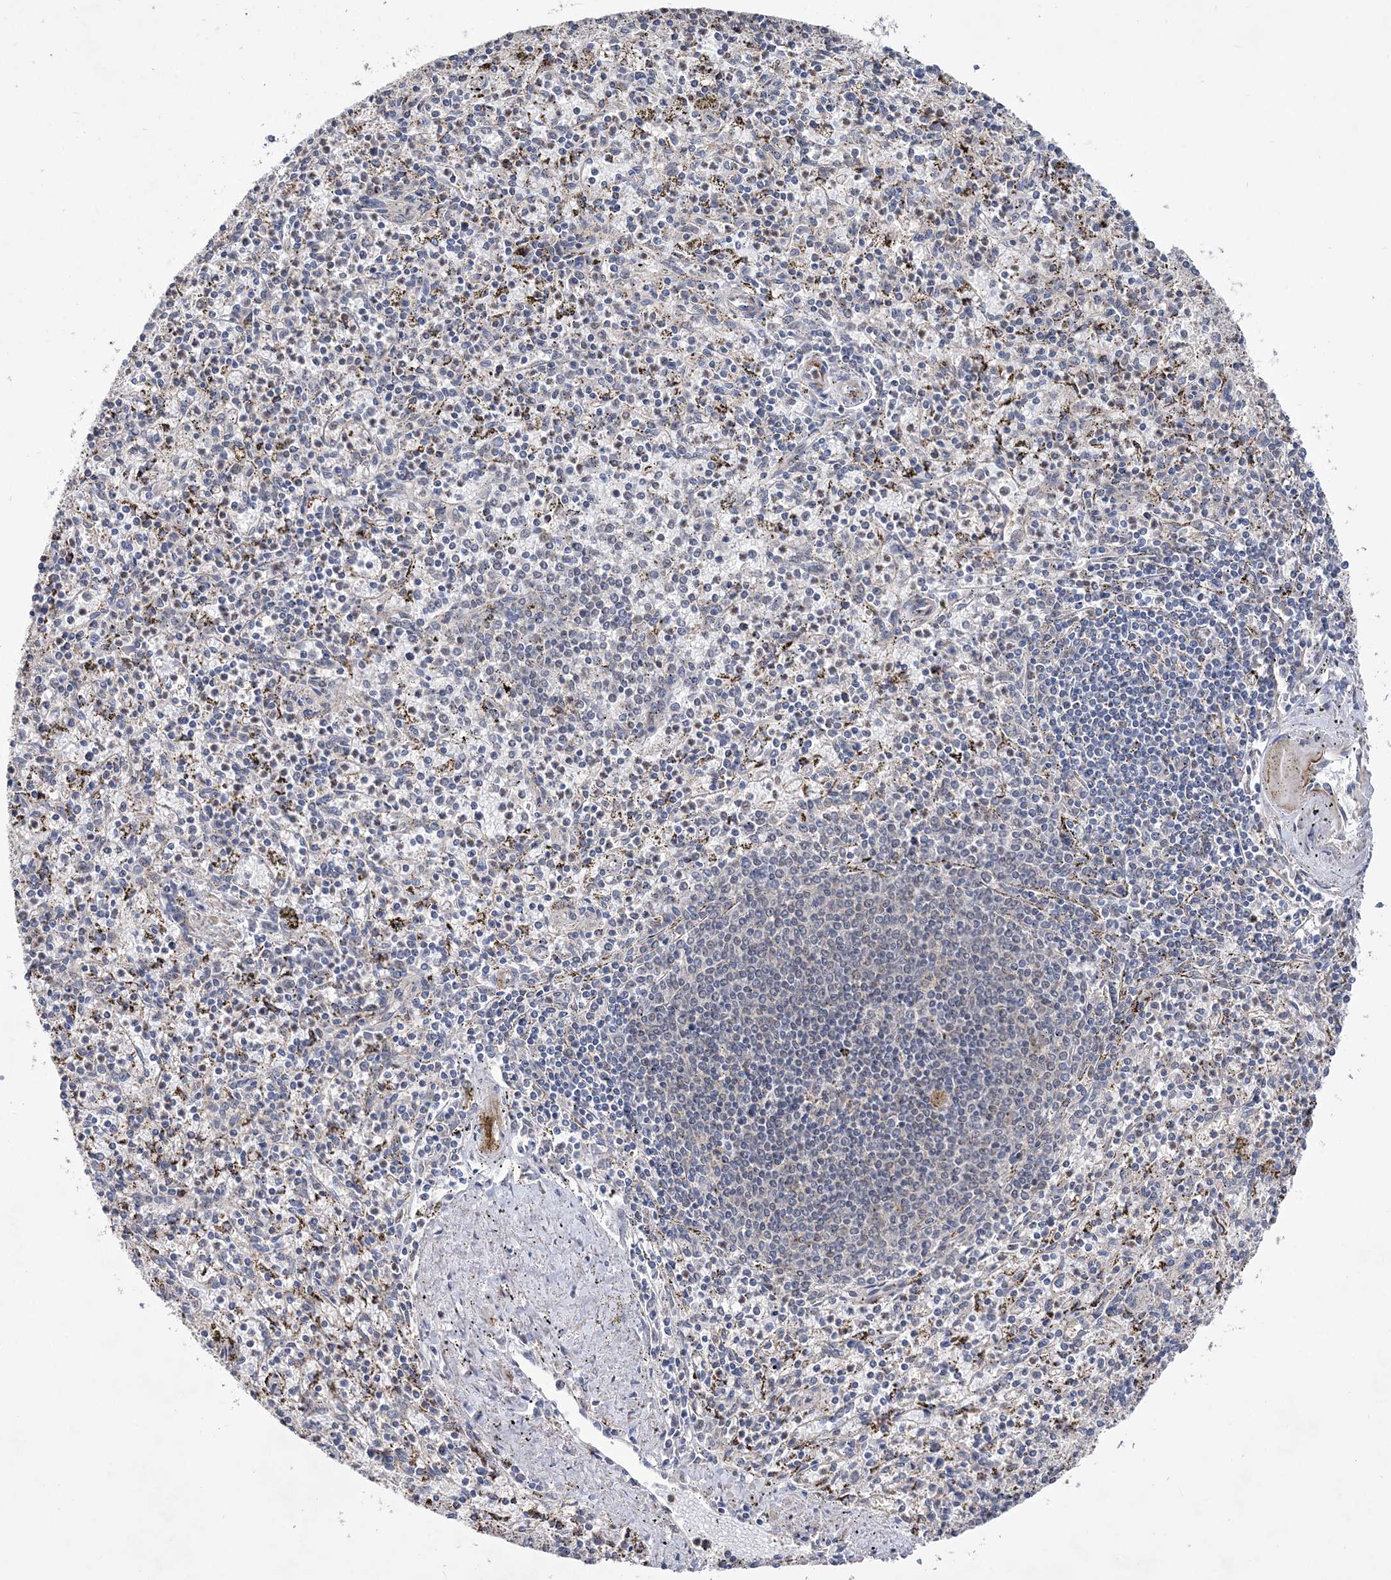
{"staining": {"intensity": "negative", "quantity": "none", "location": "none"}, "tissue": "spleen", "cell_type": "Cells in red pulp", "image_type": "normal", "snomed": [{"axis": "morphology", "description": "Normal tissue, NOS"}, {"axis": "topography", "description": "Spleen"}], "caption": "This is a micrograph of IHC staining of unremarkable spleen, which shows no expression in cells in red pulp. (DAB immunohistochemistry visualized using brightfield microscopy, high magnification).", "gene": "BOD1L1", "patient": {"sex": "male", "age": 72}}